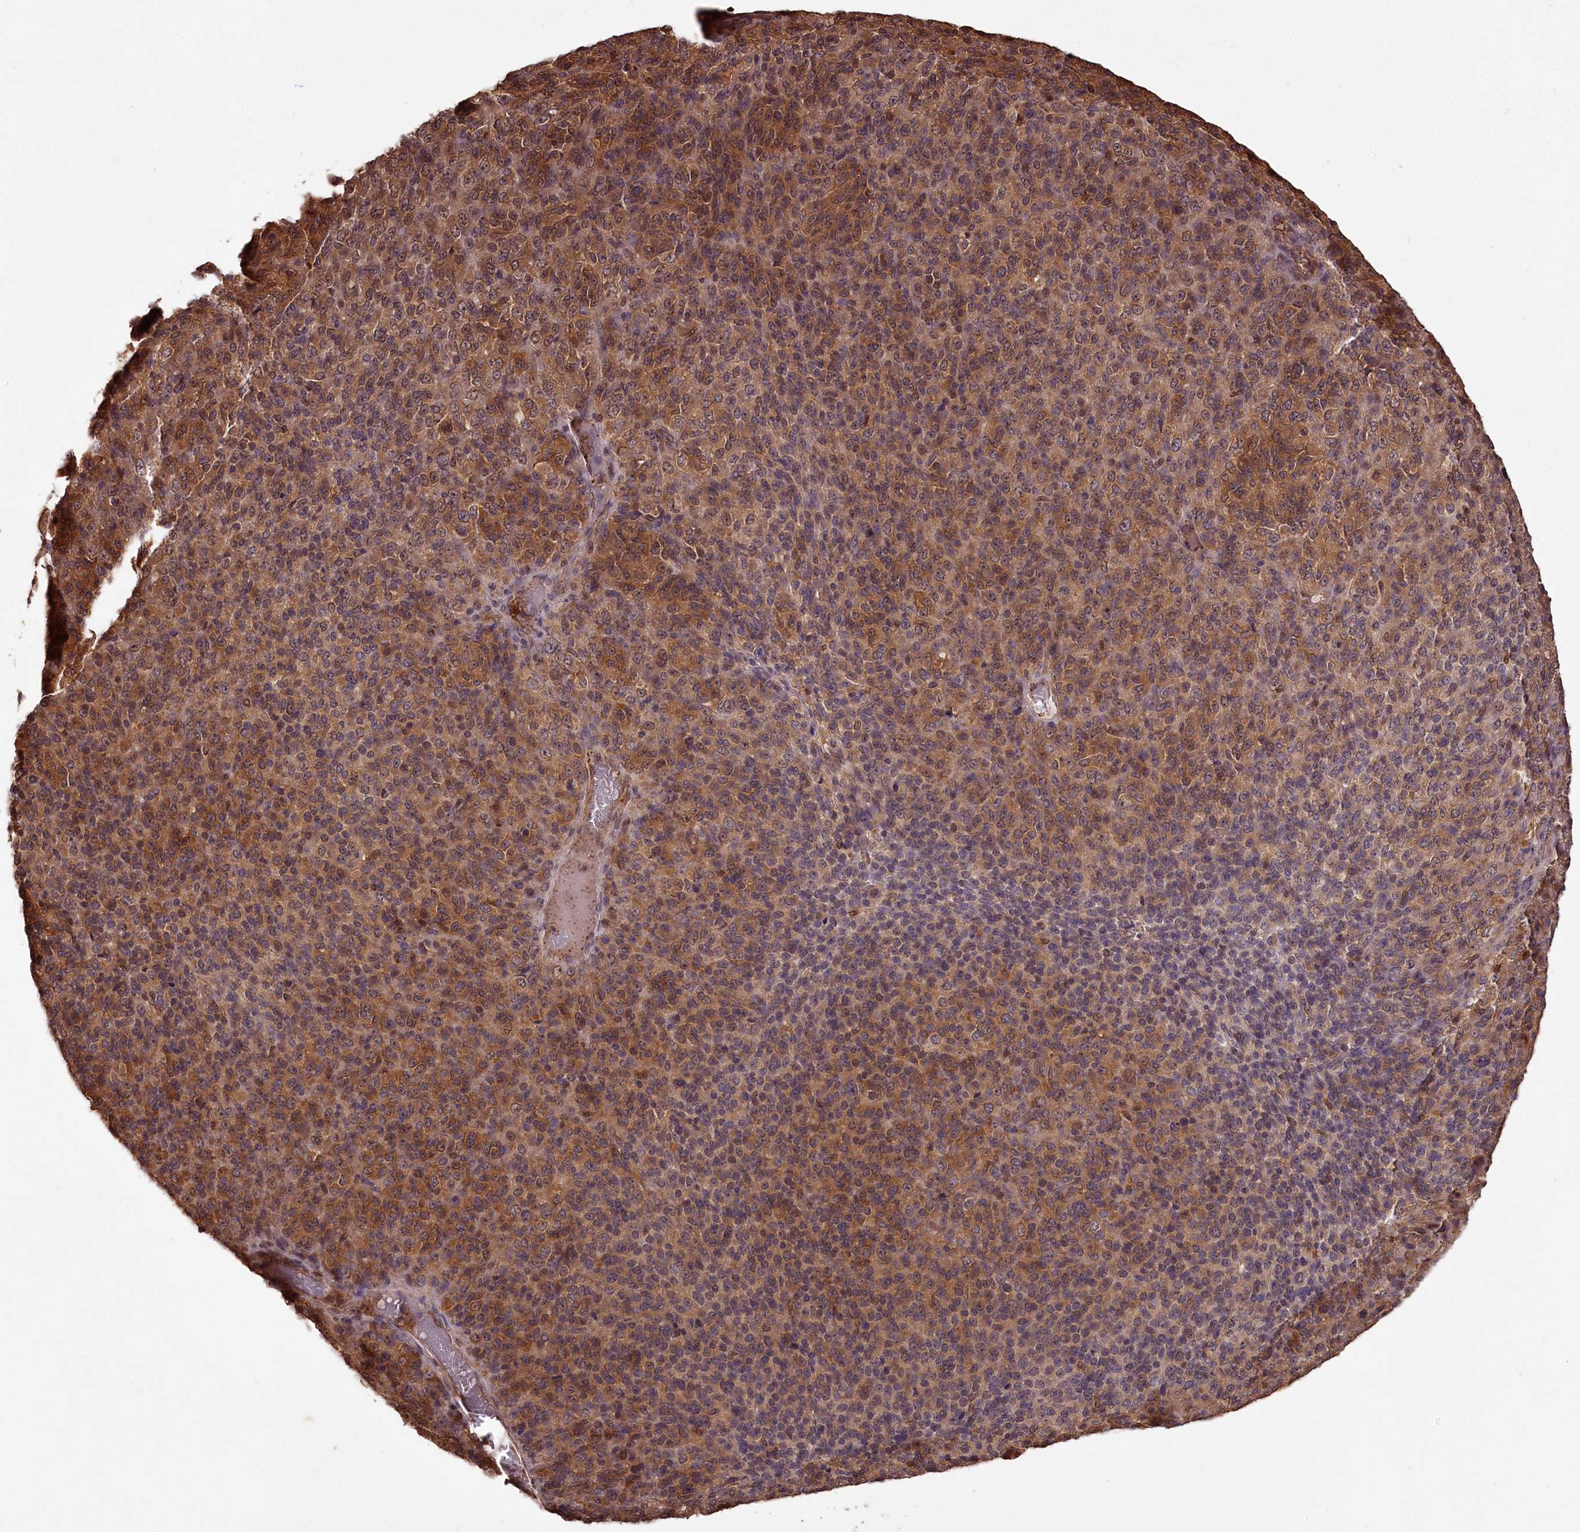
{"staining": {"intensity": "moderate", "quantity": ">75%", "location": "cytoplasmic/membranous,nuclear"}, "tissue": "melanoma", "cell_type": "Tumor cells", "image_type": "cancer", "snomed": [{"axis": "morphology", "description": "Malignant melanoma, Metastatic site"}, {"axis": "topography", "description": "Brain"}], "caption": "Malignant melanoma (metastatic site) tissue exhibits moderate cytoplasmic/membranous and nuclear staining in about >75% of tumor cells, visualized by immunohistochemistry. The staining was performed using DAB (3,3'-diaminobenzidine) to visualize the protein expression in brown, while the nuclei were stained in blue with hematoxylin (Magnification: 20x).", "gene": "NPRL2", "patient": {"sex": "female", "age": 56}}